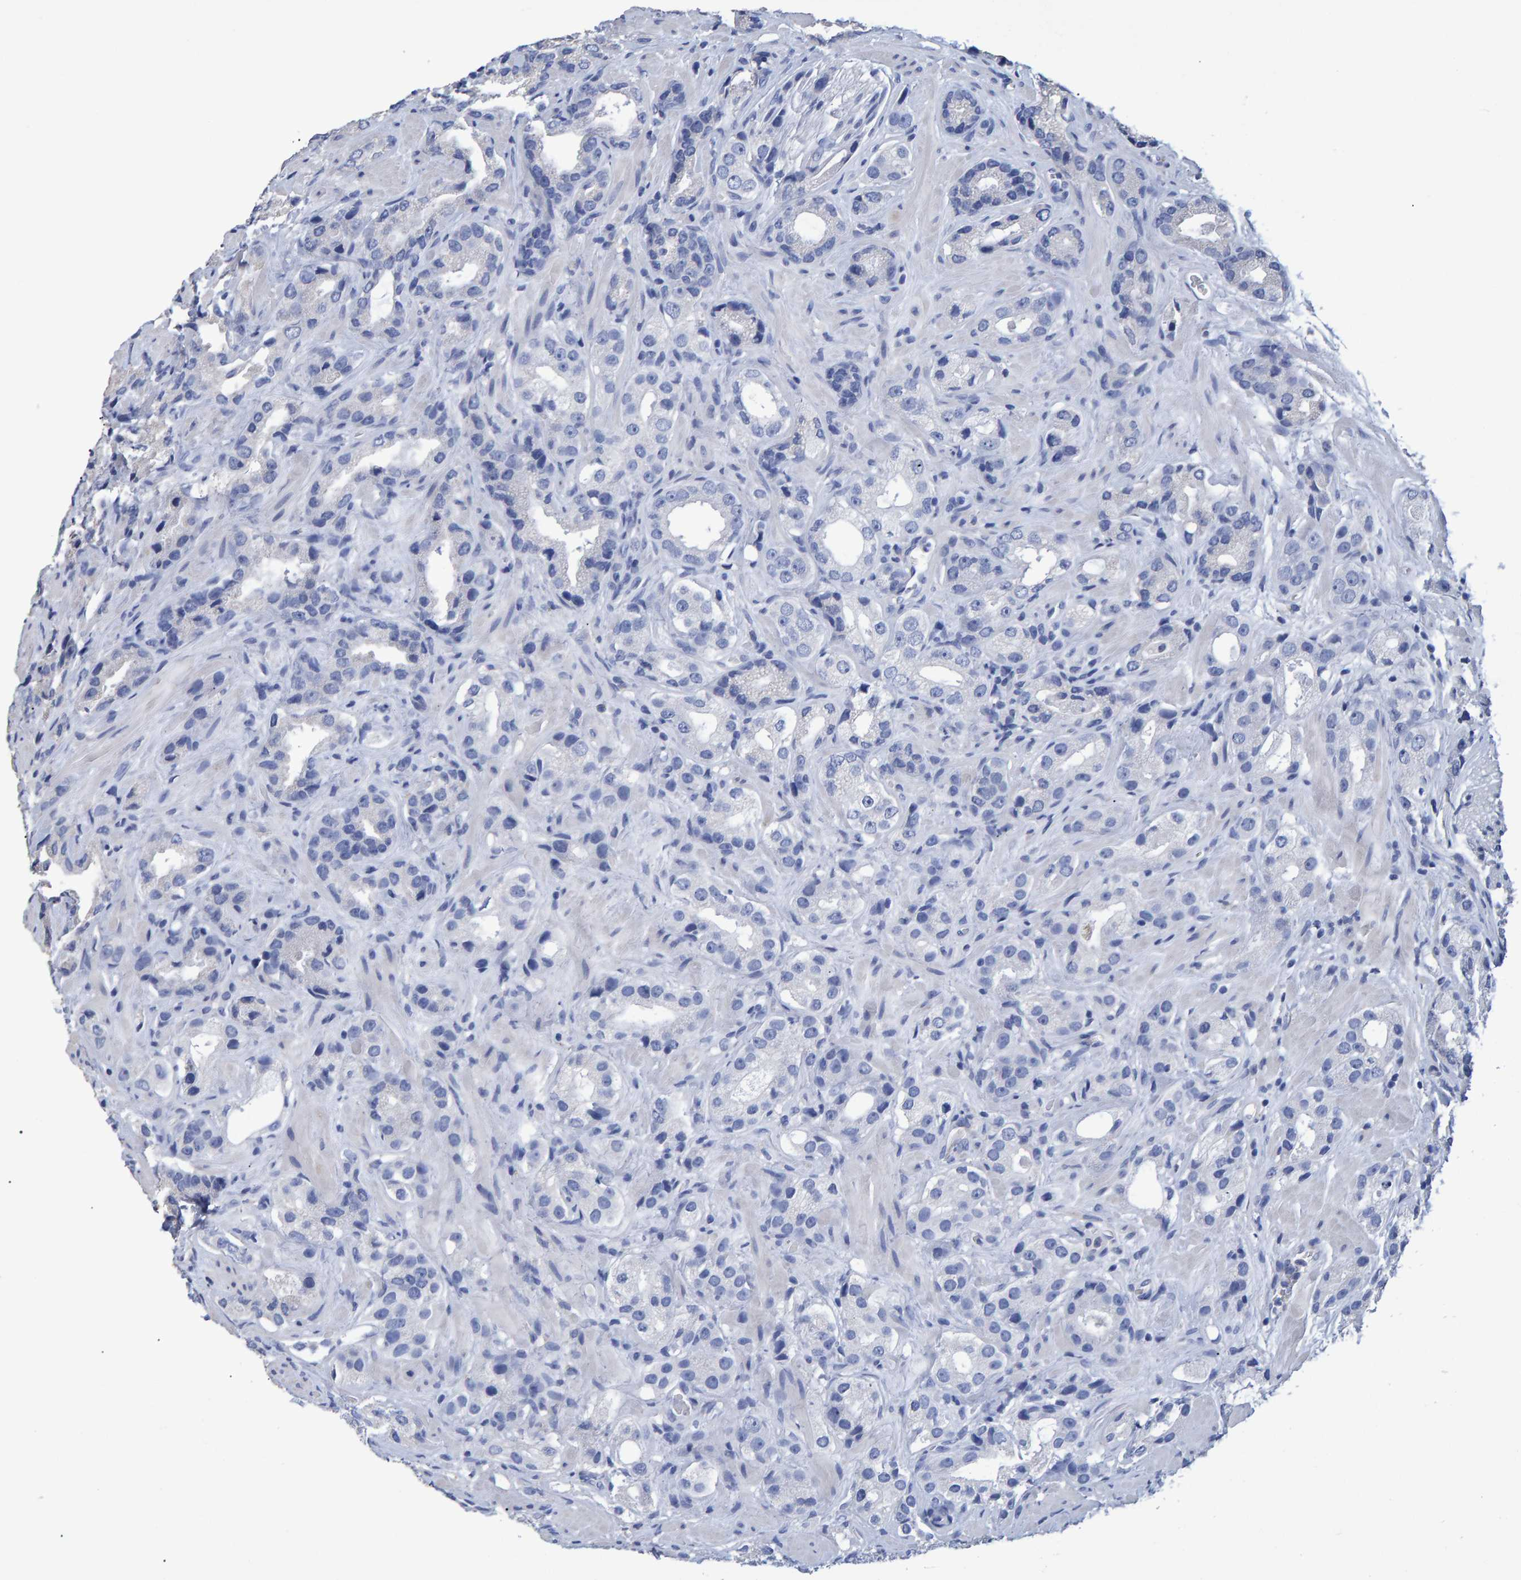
{"staining": {"intensity": "negative", "quantity": "none", "location": "none"}, "tissue": "prostate cancer", "cell_type": "Tumor cells", "image_type": "cancer", "snomed": [{"axis": "morphology", "description": "Adenocarcinoma, High grade"}, {"axis": "topography", "description": "Prostate"}], "caption": "IHC histopathology image of high-grade adenocarcinoma (prostate) stained for a protein (brown), which shows no expression in tumor cells.", "gene": "HEMGN", "patient": {"sex": "male", "age": 63}}